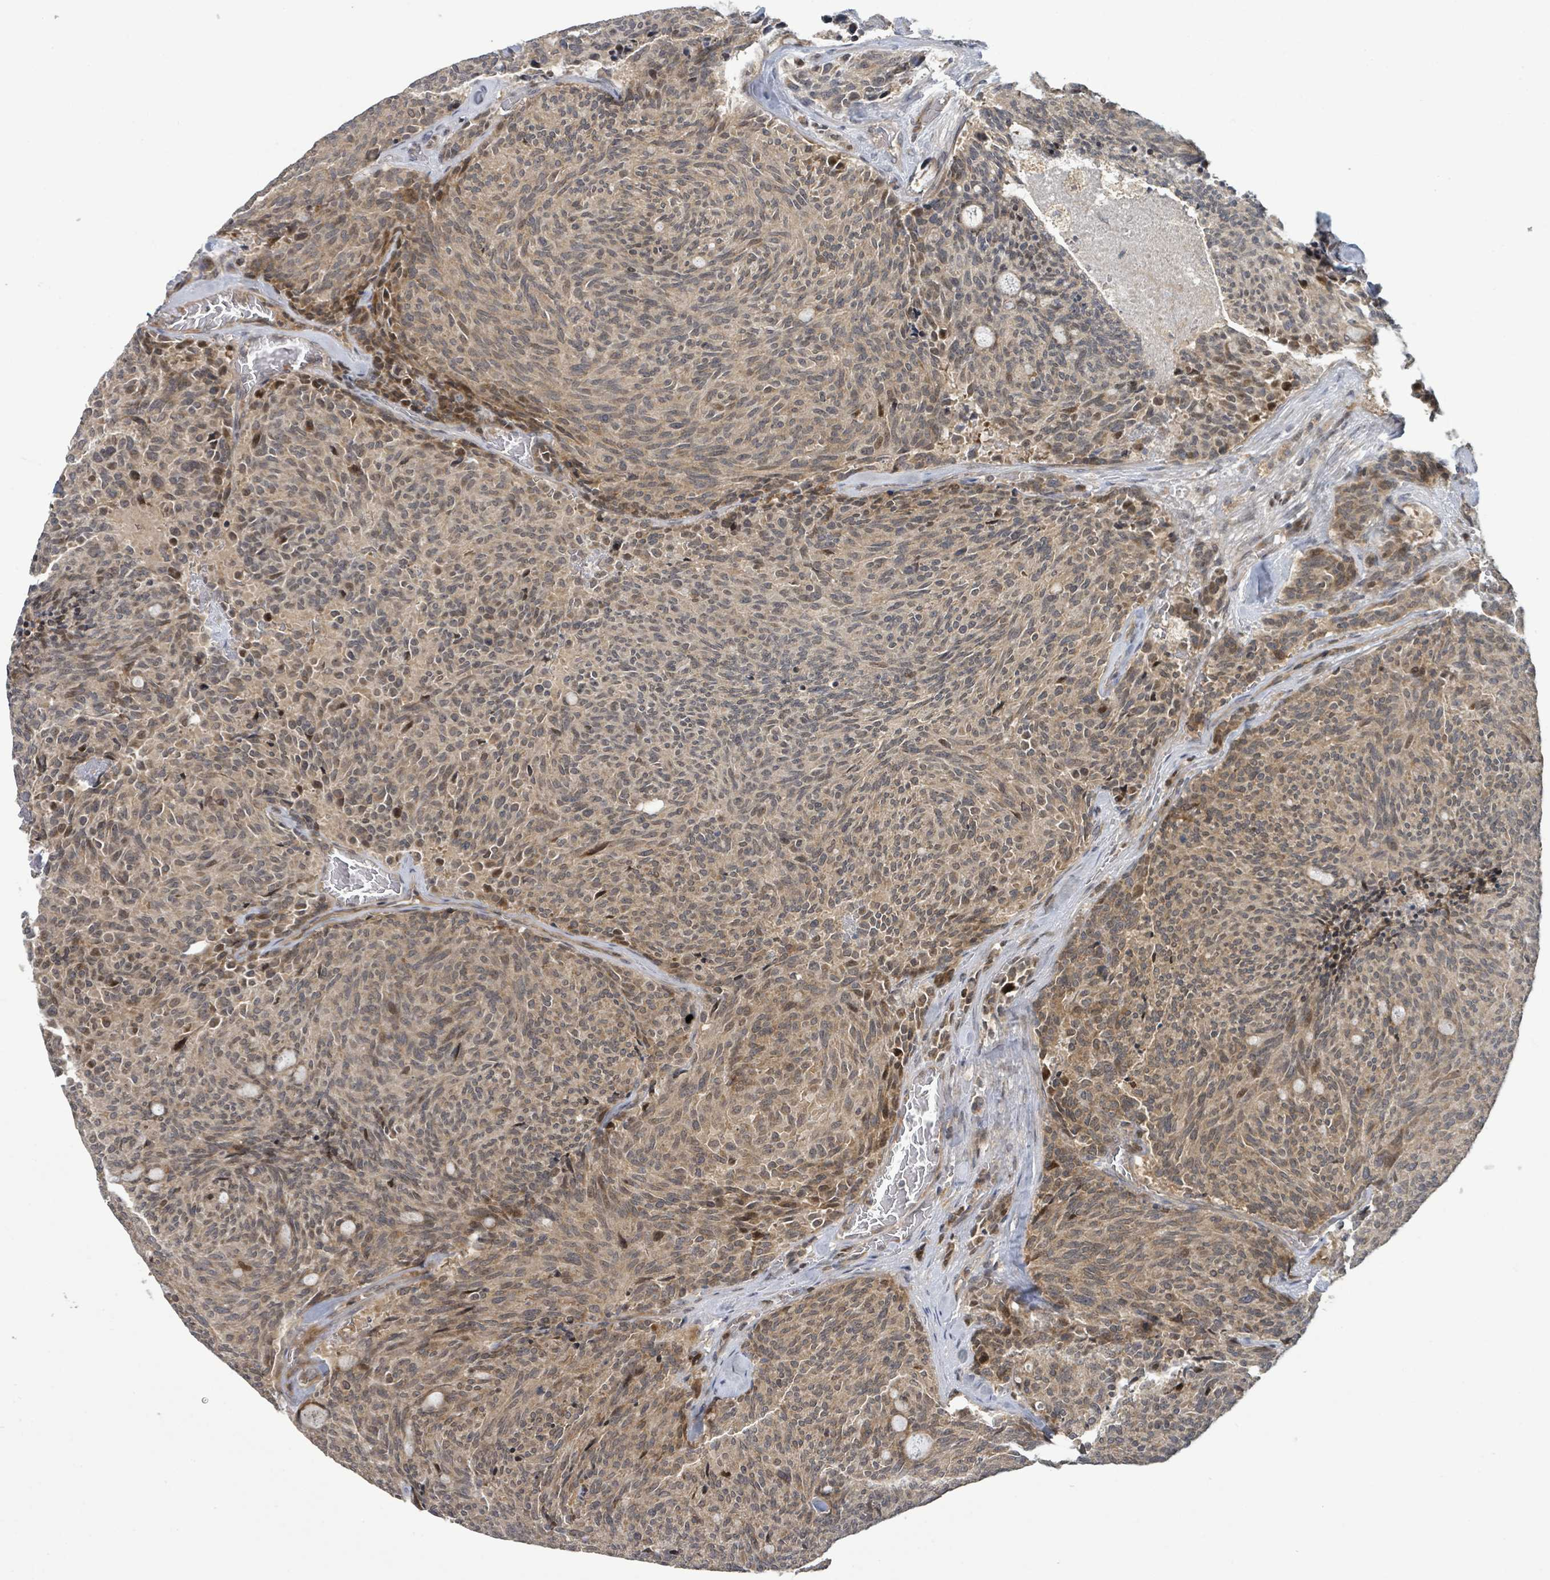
{"staining": {"intensity": "moderate", "quantity": ">75%", "location": "cytoplasmic/membranous,nuclear"}, "tissue": "carcinoid", "cell_type": "Tumor cells", "image_type": "cancer", "snomed": [{"axis": "morphology", "description": "Carcinoid, malignant, NOS"}, {"axis": "topography", "description": "Pancreas"}], "caption": "Immunohistochemistry micrograph of neoplastic tissue: carcinoid (malignant) stained using immunohistochemistry displays medium levels of moderate protein expression localized specifically in the cytoplasmic/membranous and nuclear of tumor cells, appearing as a cytoplasmic/membranous and nuclear brown color.", "gene": "ITGA11", "patient": {"sex": "female", "age": 54}}